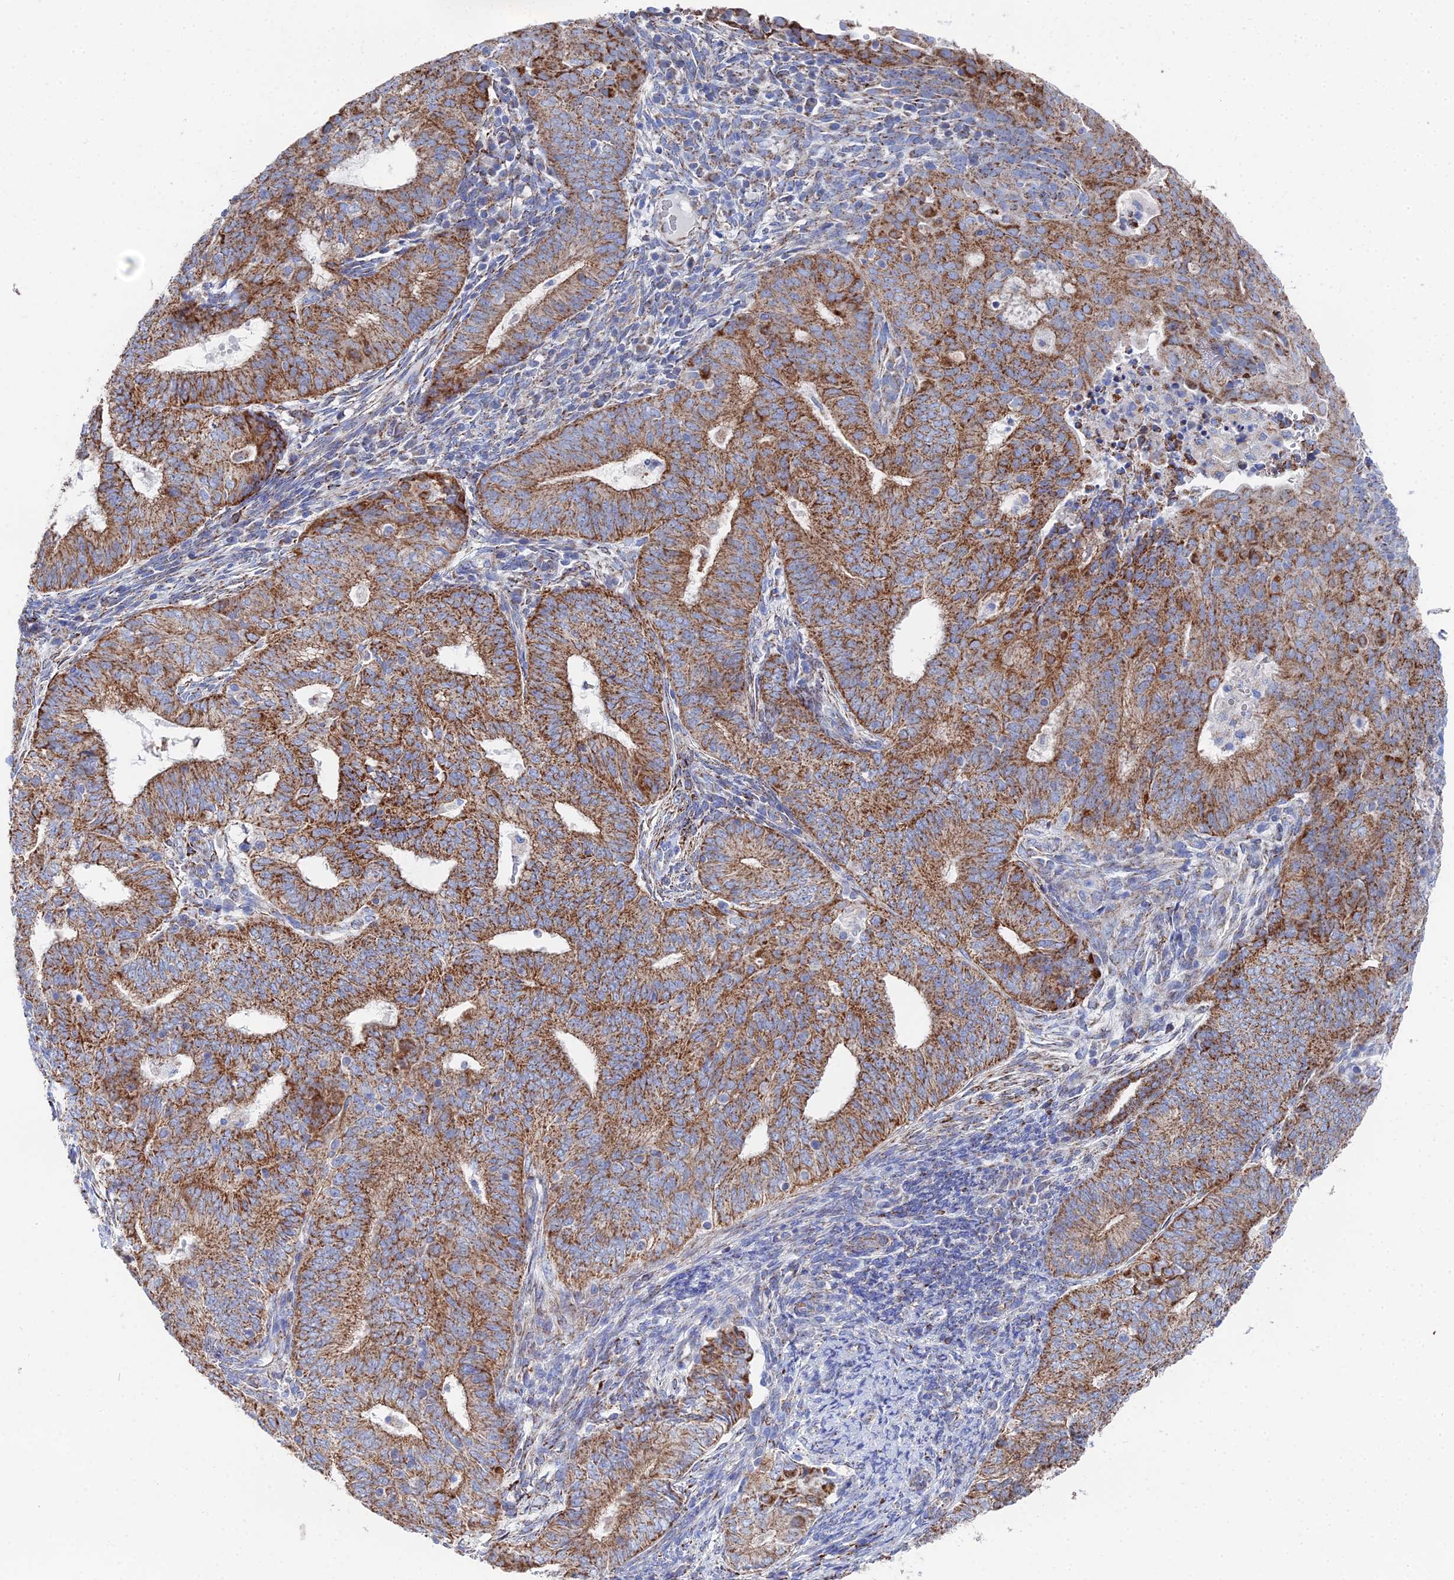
{"staining": {"intensity": "strong", "quantity": ">75%", "location": "cytoplasmic/membranous"}, "tissue": "endometrial cancer", "cell_type": "Tumor cells", "image_type": "cancer", "snomed": [{"axis": "morphology", "description": "Adenocarcinoma, NOS"}, {"axis": "topography", "description": "Endometrium"}], "caption": "Endometrial adenocarcinoma was stained to show a protein in brown. There is high levels of strong cytoplasmic/membranous positivity in about >75% of tumor cells.", "gene": "IFT80", "patient": {"sex": "female", "age": 62}}